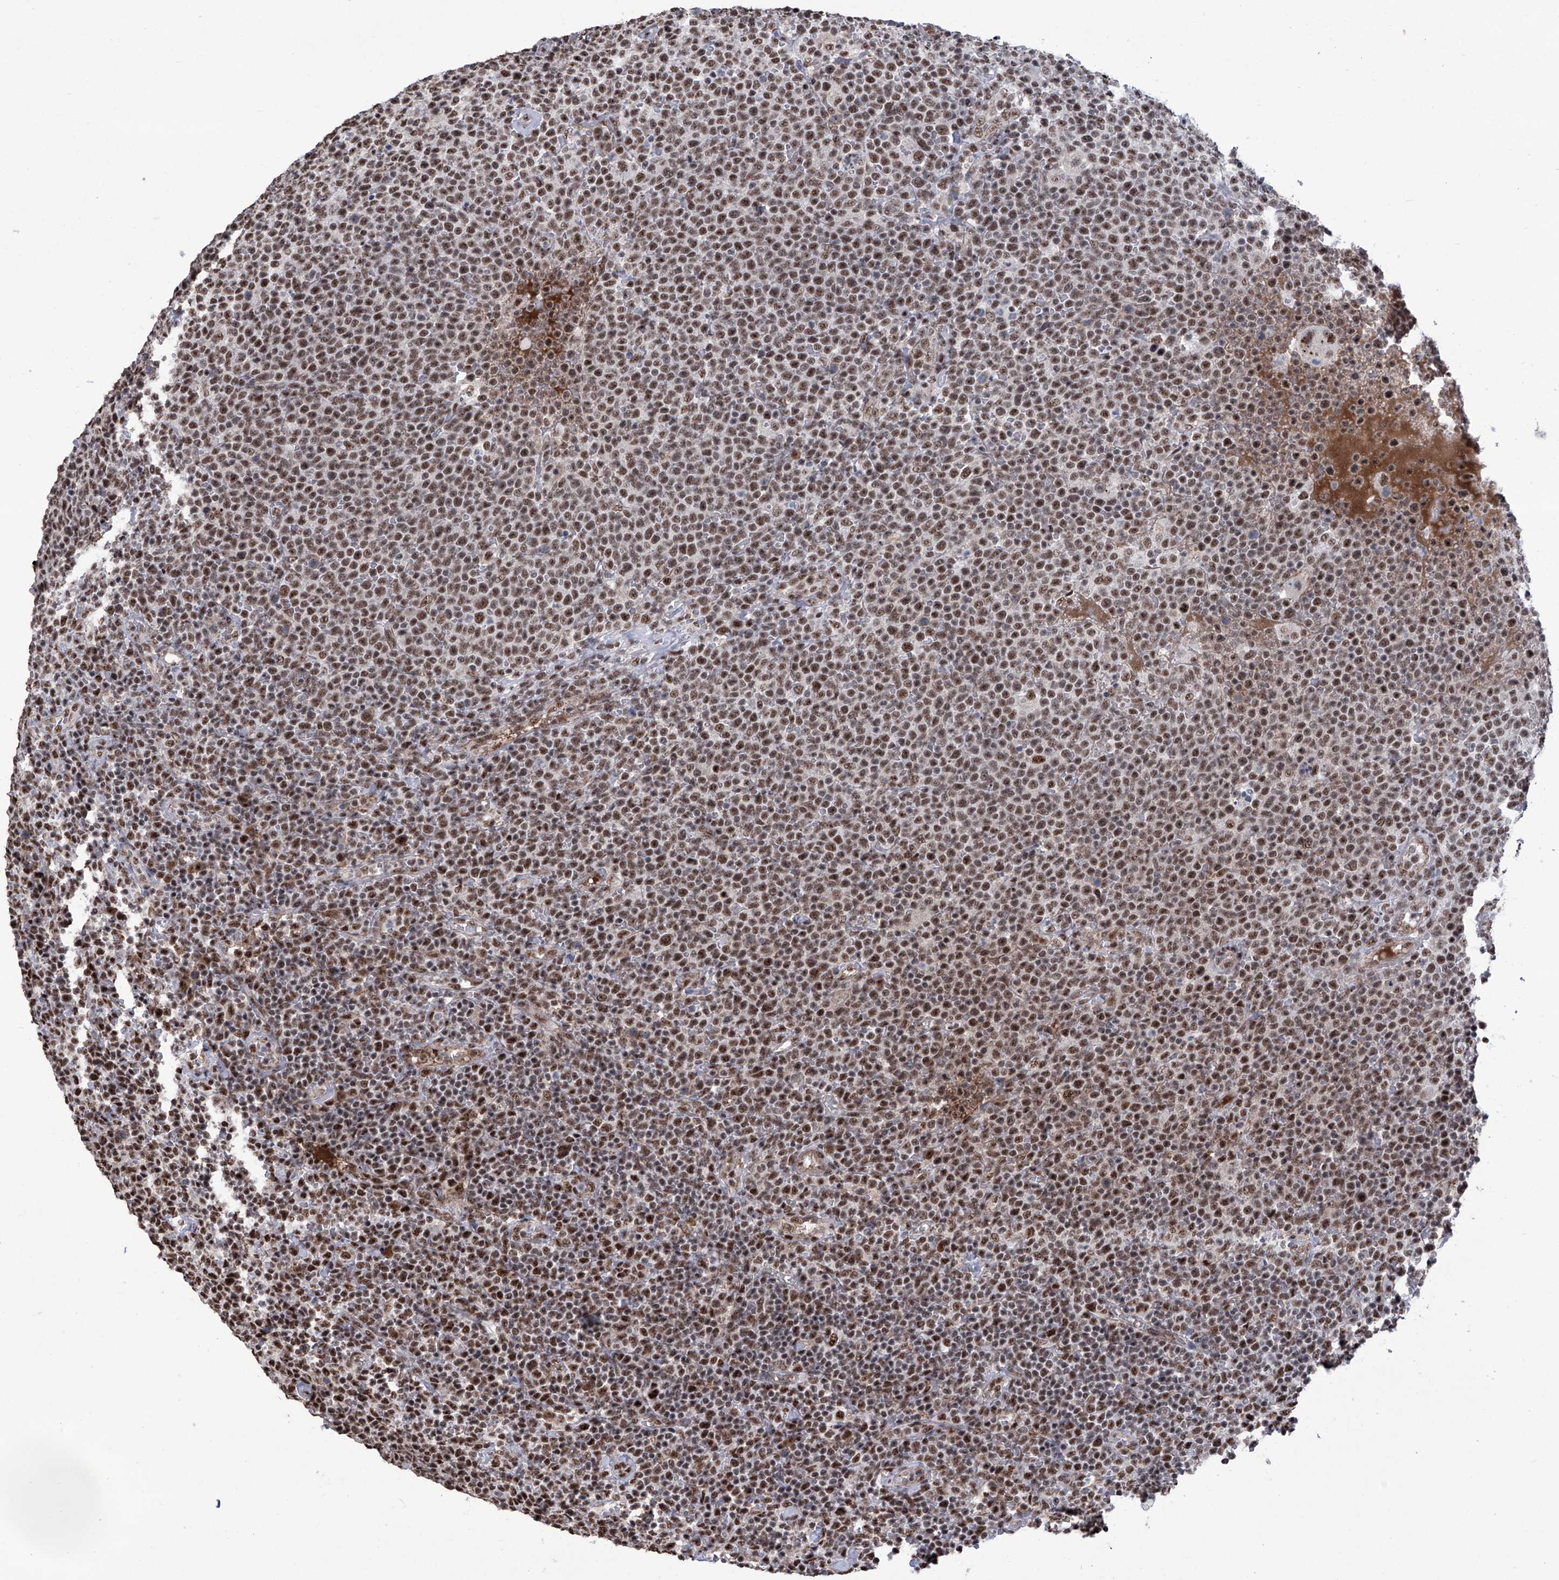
{"staining": {"intensity": "moderate", "quantity": ">75%", "location": "nuclear"}, "tissue": "lymphoma", "cell_type": "Tumor cells", "image_type": "cancer", "snomed": [{"axis": "morphology", "description": "Malignant lymphoma, non-Hodgkin's type, High grade"}, {"axis": "topography", "description": "Lymph node"}], "caption": "The histopathology image exhibits immunohistochemical staining of high-grade malignant lymphoma, non-Hodgkin's type. There is moderate nuclear expression is seen in about >75% of tumor cells. Ihc stains the protein of interest in brown and the nuclei are stained blue.", "gene": "FBXL4", "patient": {"sex": "male", "age": 61}}